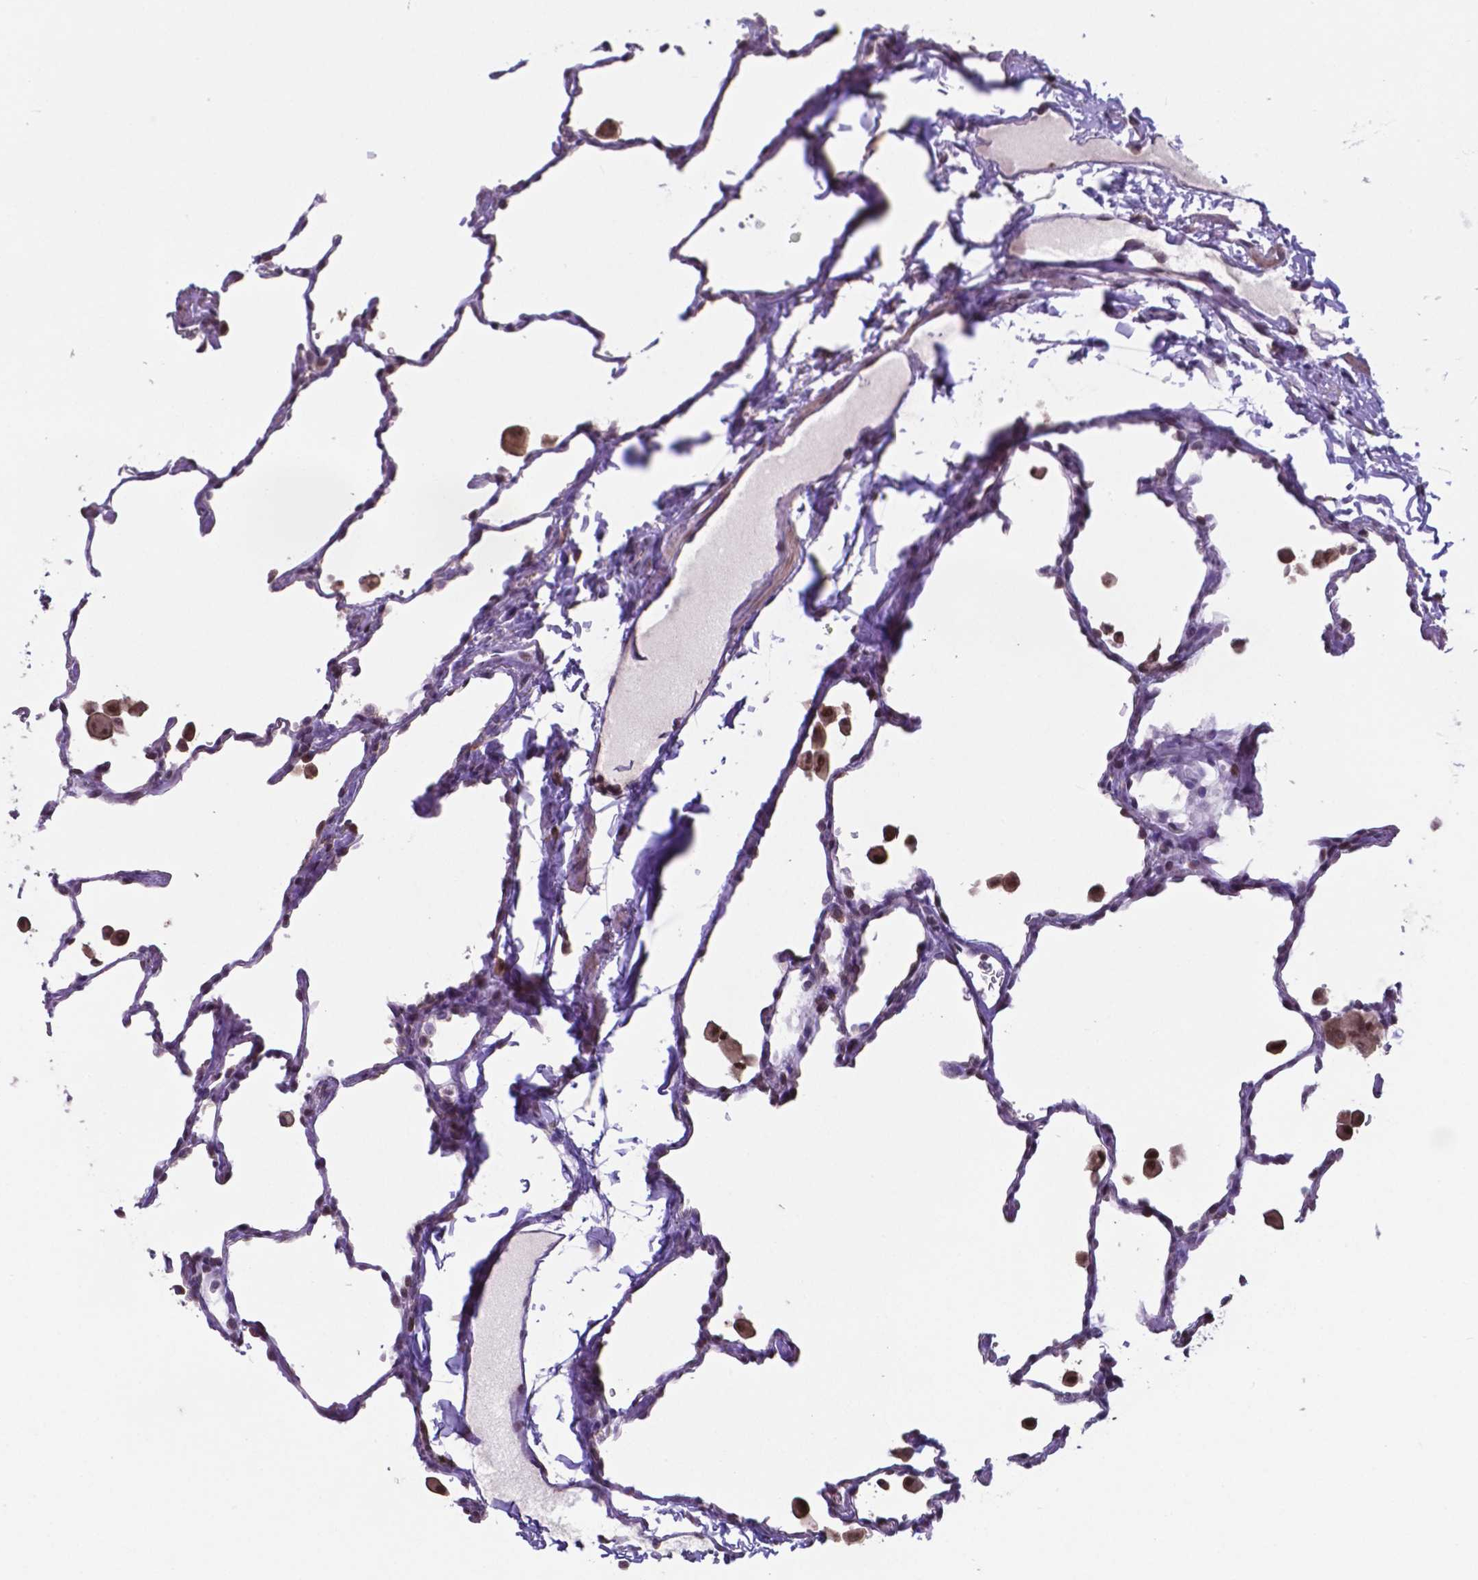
{"staining": {"intensity": "moderate", "quantity": "25%-75%", "location": "nuclear"}, "tissue": "lung", "cell_type": "Alveolar cells", "image_type": "normal", "snomed": [{"axis": "morphology", "description": "Normal tissue, NOS"}, {"axis": "topography", "description": "Lung"}], "caption": "Human lung stained for a protein (brown) shows moderate nuclear positive expression in about 25%-75% of alveolar cells.", "gene": "MLC1", "patient": {"sex": "female", "age": 47}}